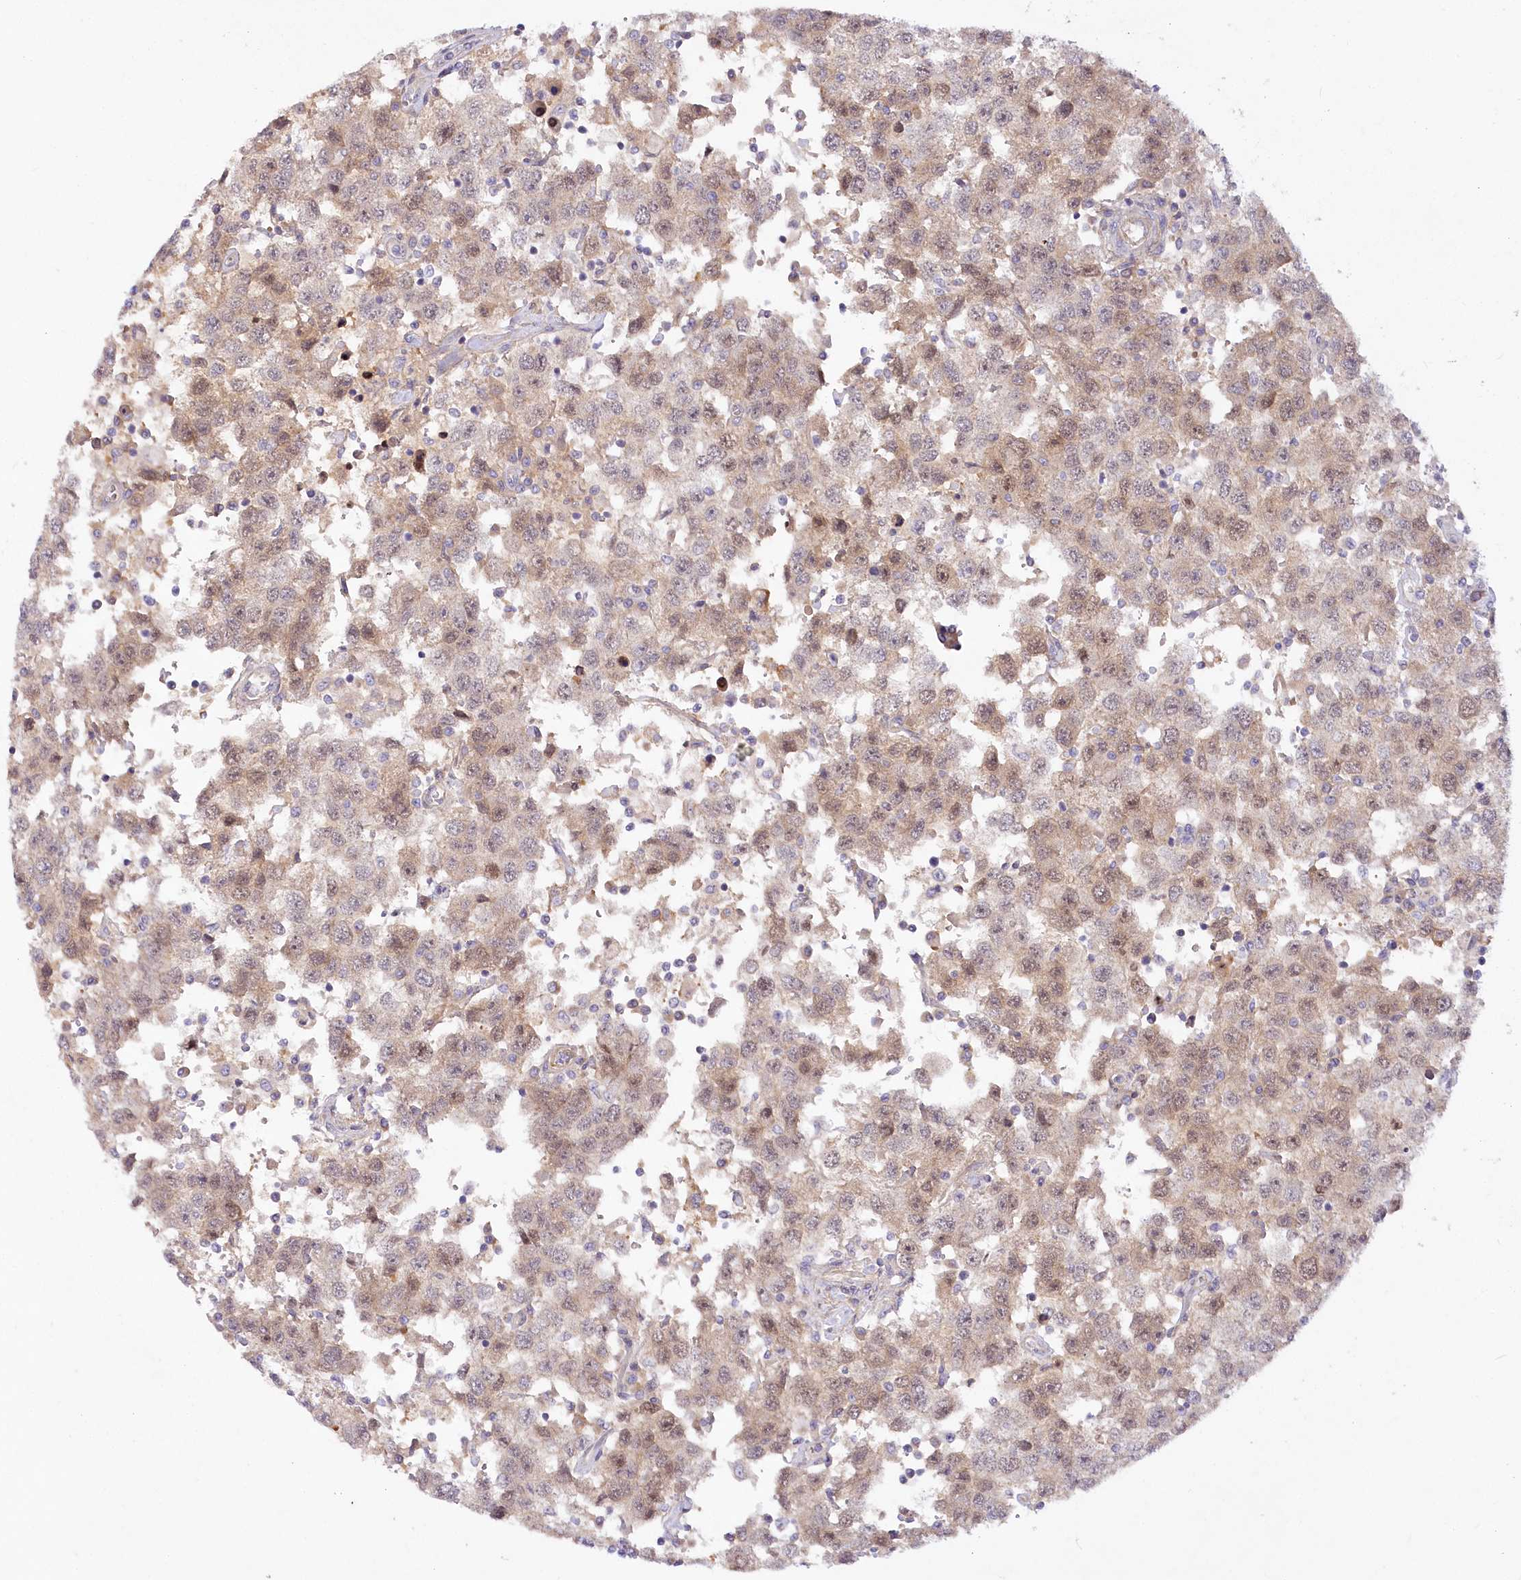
{"staining": {"intensity": "weak", "quantity": "25%-75%", "location": "nuclear"}, "tissue": "testis cancer", "cell_type": "Tumor cells", "image_type": "cancer", "snomed": [{"axis": "morphology", "description": "Seminoma, NOS"}, {"axis": "topography", "description": "Testis"}], "caption": "Immunohistochemical staining of testis cancer (seminoma) exhibits weak nuclear protein staining in about 25%-75% of tumor cells. The staining was performed using DAB (3,3'-diaminobenzidine) to visualize the protein expression in brown, while the nuclei were stained in blue with hematoxylin (Magnification: 20x).", "gene": "EFHC2", "patient": {"sex": "male", "age": 41}}